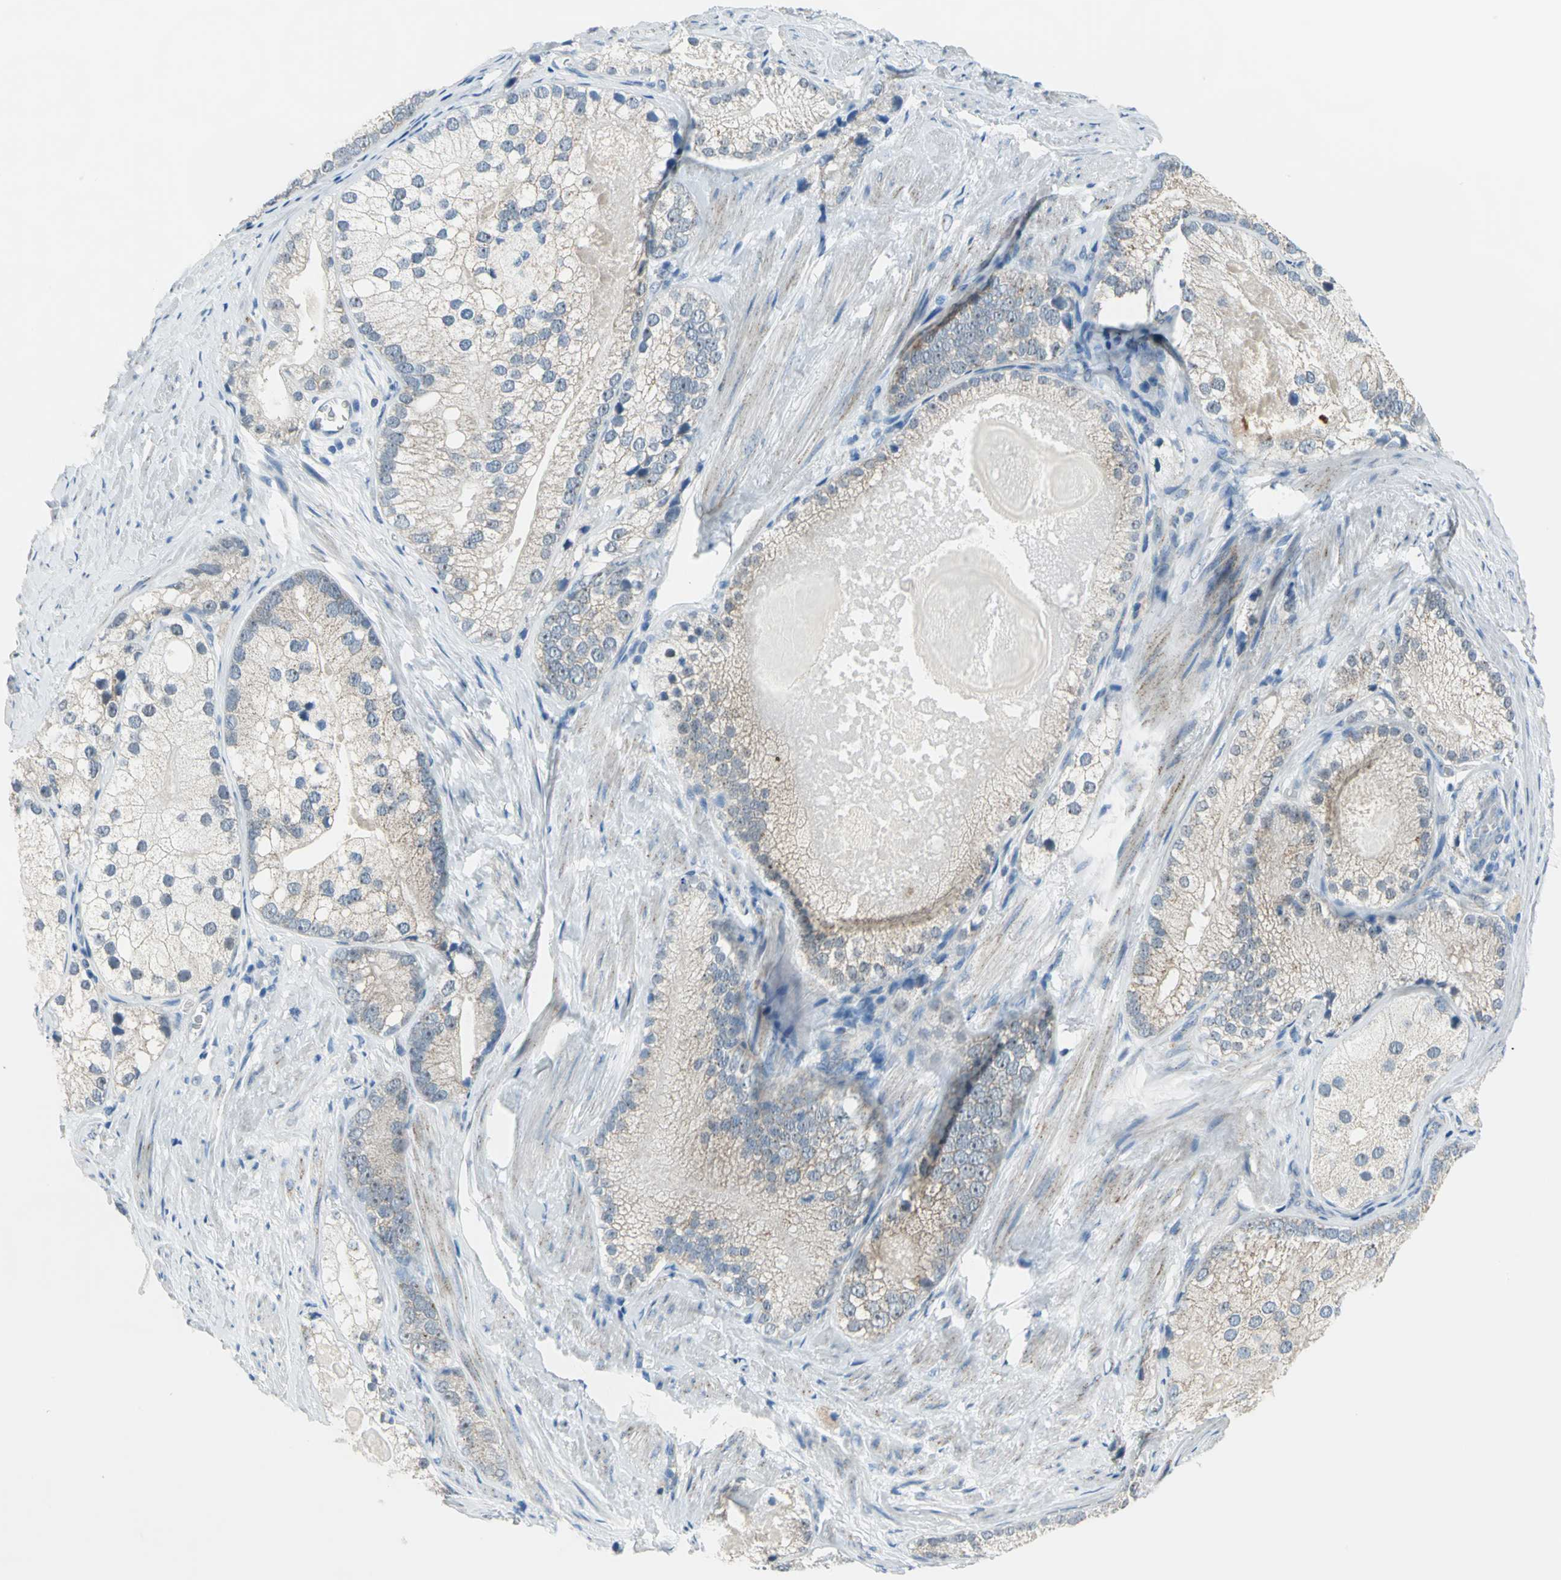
{"staining": {"intensity": "weak", "quantity": "25%-75%", "location": "cytoplasmic/membranous"}, "tissue": "prostate cancer", "cell_type": "Tumor cells", "image_type": "cancer", "snomed": [{"axis": "morphology", "description": "Adenocarcinoma, Low grade"}, {"axis": "topography", "description": "Prostate"}], "caption": "A brown stain highlights weak cytoplasmic/membranous staining of a protein in adenocarcinoma (low-grade) (prostate) tumor cells. Nuclei are stained in blue.", "gene": "MUC4", "patient": {"sex": "male", "age": 69}}